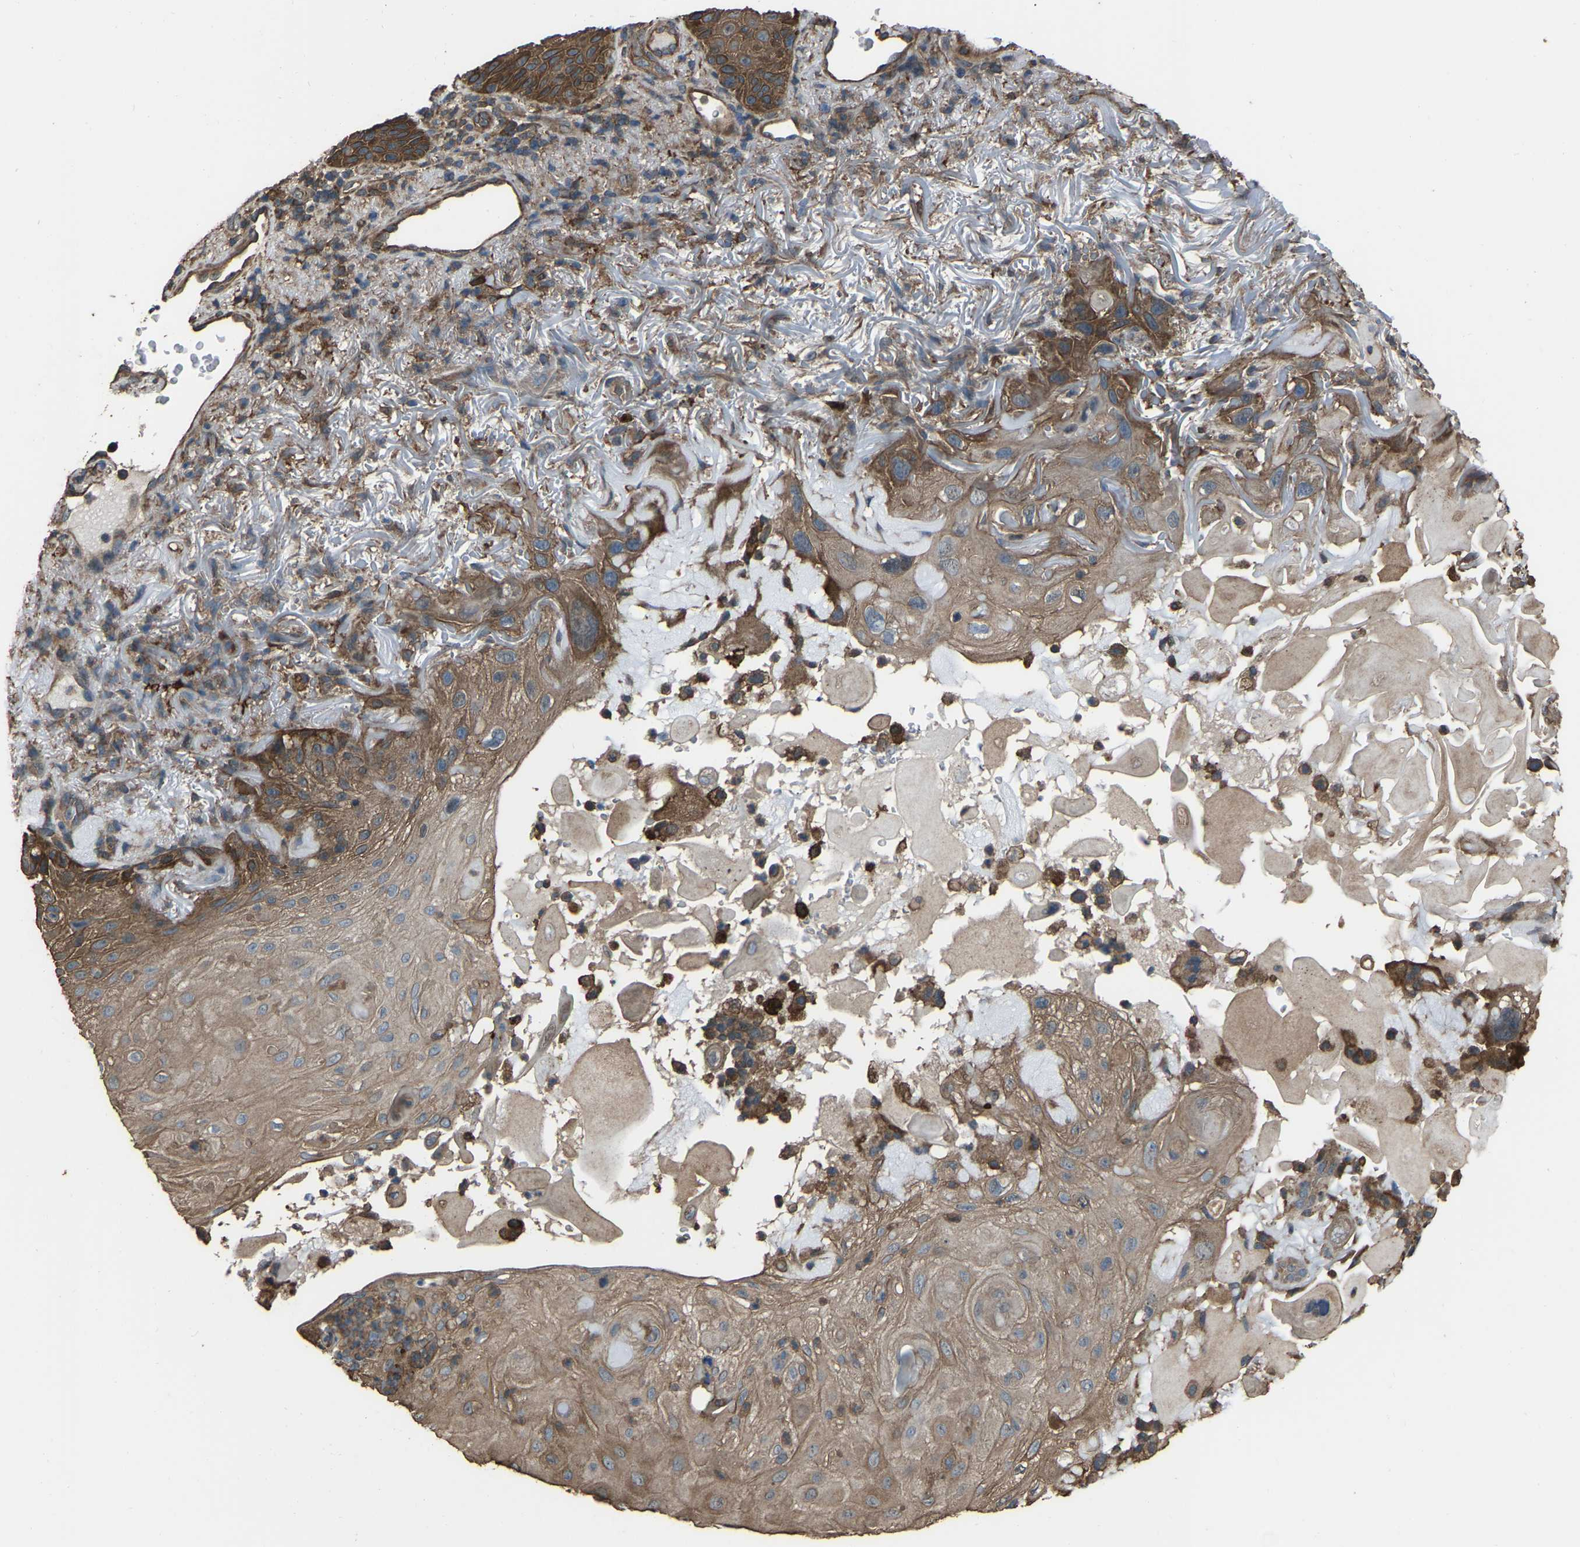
{"staining": {"intensity": "moderate", "quantity": ">75%", "location": "cytoplasmic/membranous"}, "tissue": "skin cancer", "cell_type": "Tumor cells", "image_type": "cancer", "snomed": [{"axis": "morphology", "description": "Squamous cell carcinoma, NOS"}, {"axis": "topography", "description": "Skin"}], "caption": "Approximately >75% of tumor cells in human skin squamous cell carcinoma reveal moderate cytoplasmic/membranous protein staining as visualized by brown immunohistochemical staining.", "gene": "SLC4A2", "patient": {"sex": "female", "age": 77}}